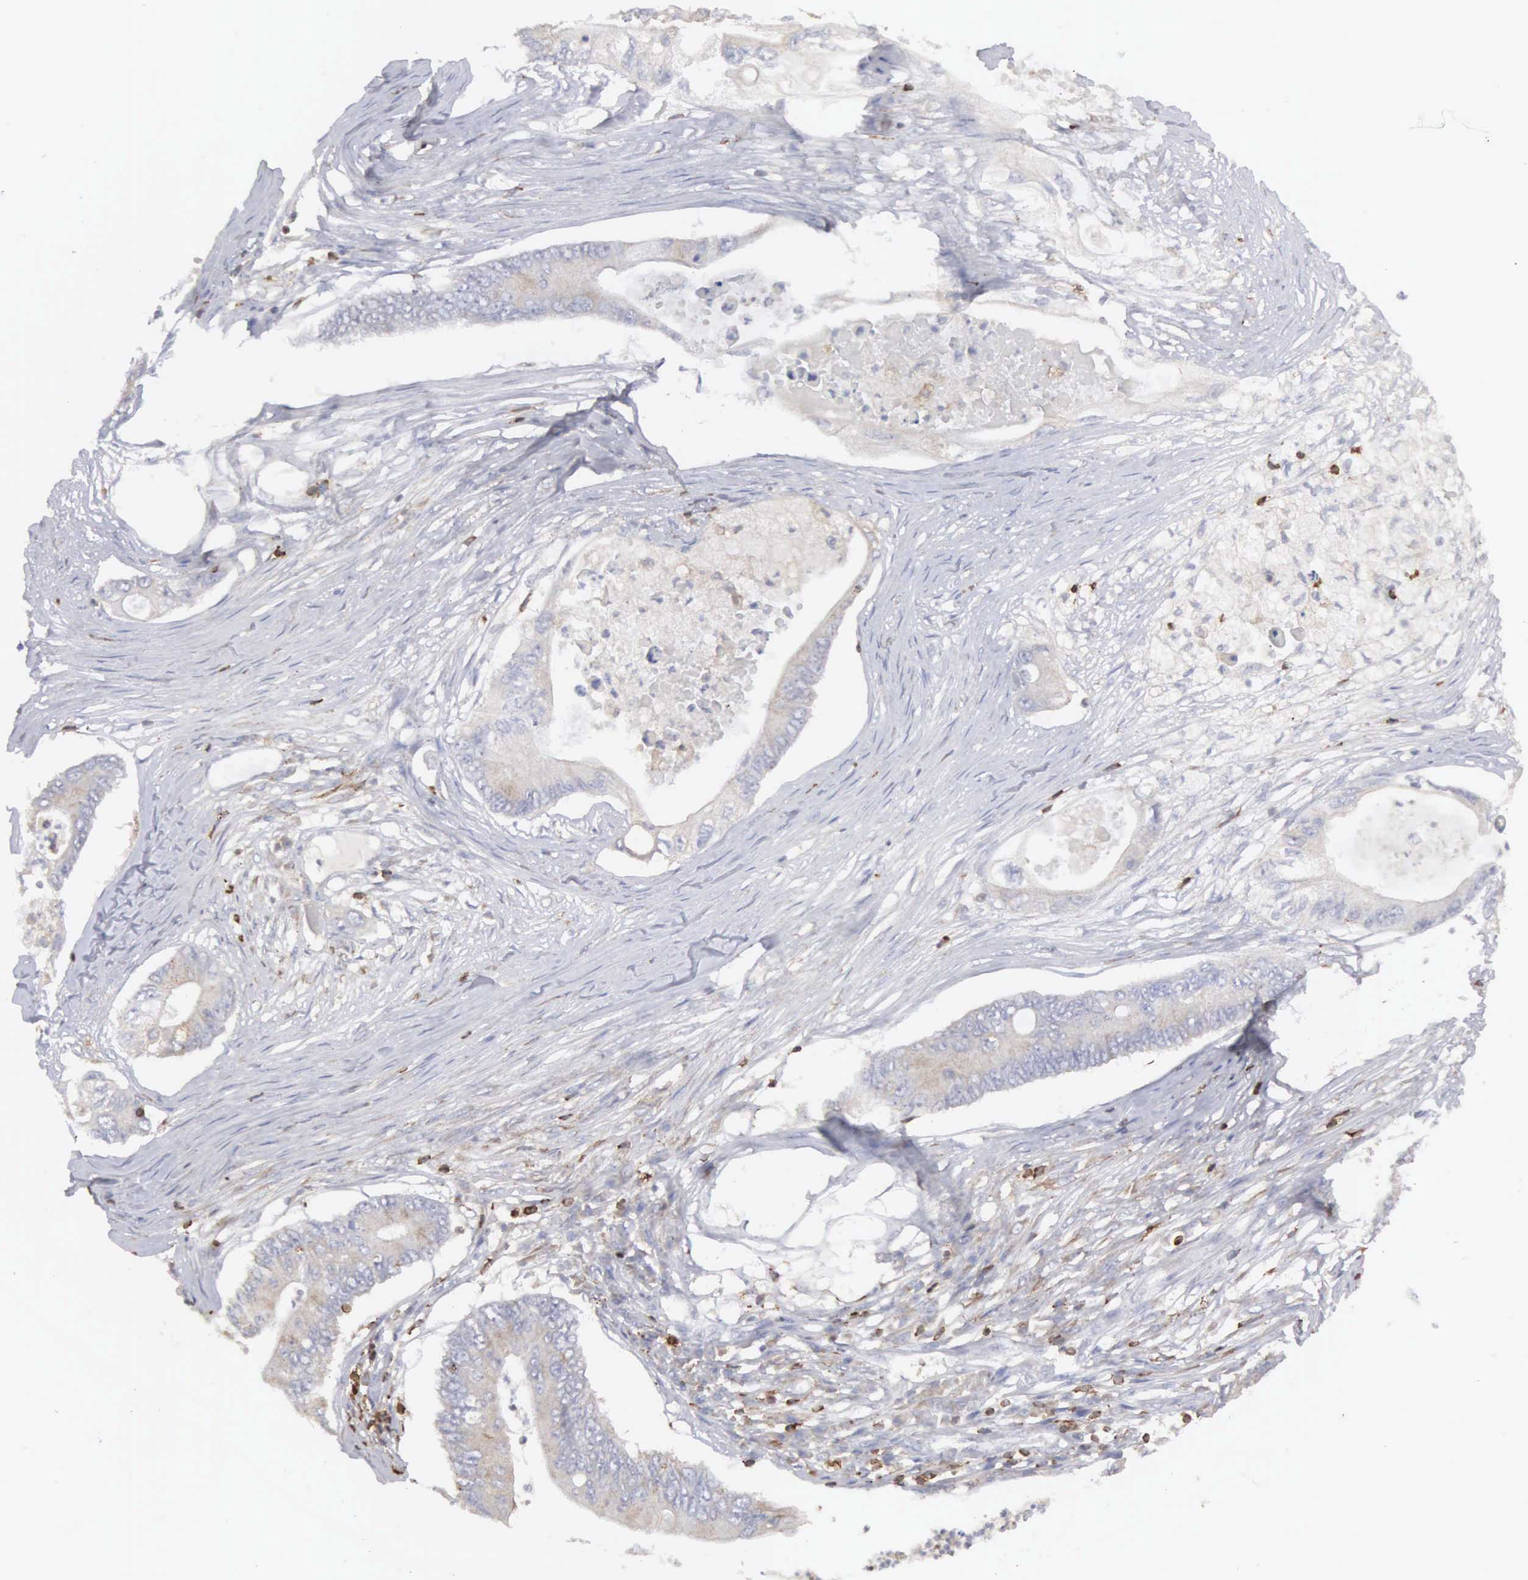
{"staining": {"intensity": "weak", "quantity": "25%-75%", "location": "cytoplasmic/membranous"}, "tissue": "prostate cancer", "cell_type": "Tumor cells", "image_type": "cancer", "snomed": [{"axis": "morphology", "description": "Adenocarcinoma, High grade"}, {"axis": "topography", "description": "Prostate"}], "caption": "About 25%-75% of tumor cells in prostate high-grade adenocarcinoma reveal weak cytoplasmic/membranous protein staining as visualized by brown immunohistochemical staining.", "gene": "SH3BP1", "patient": {"sex": "male", "age": 56}}